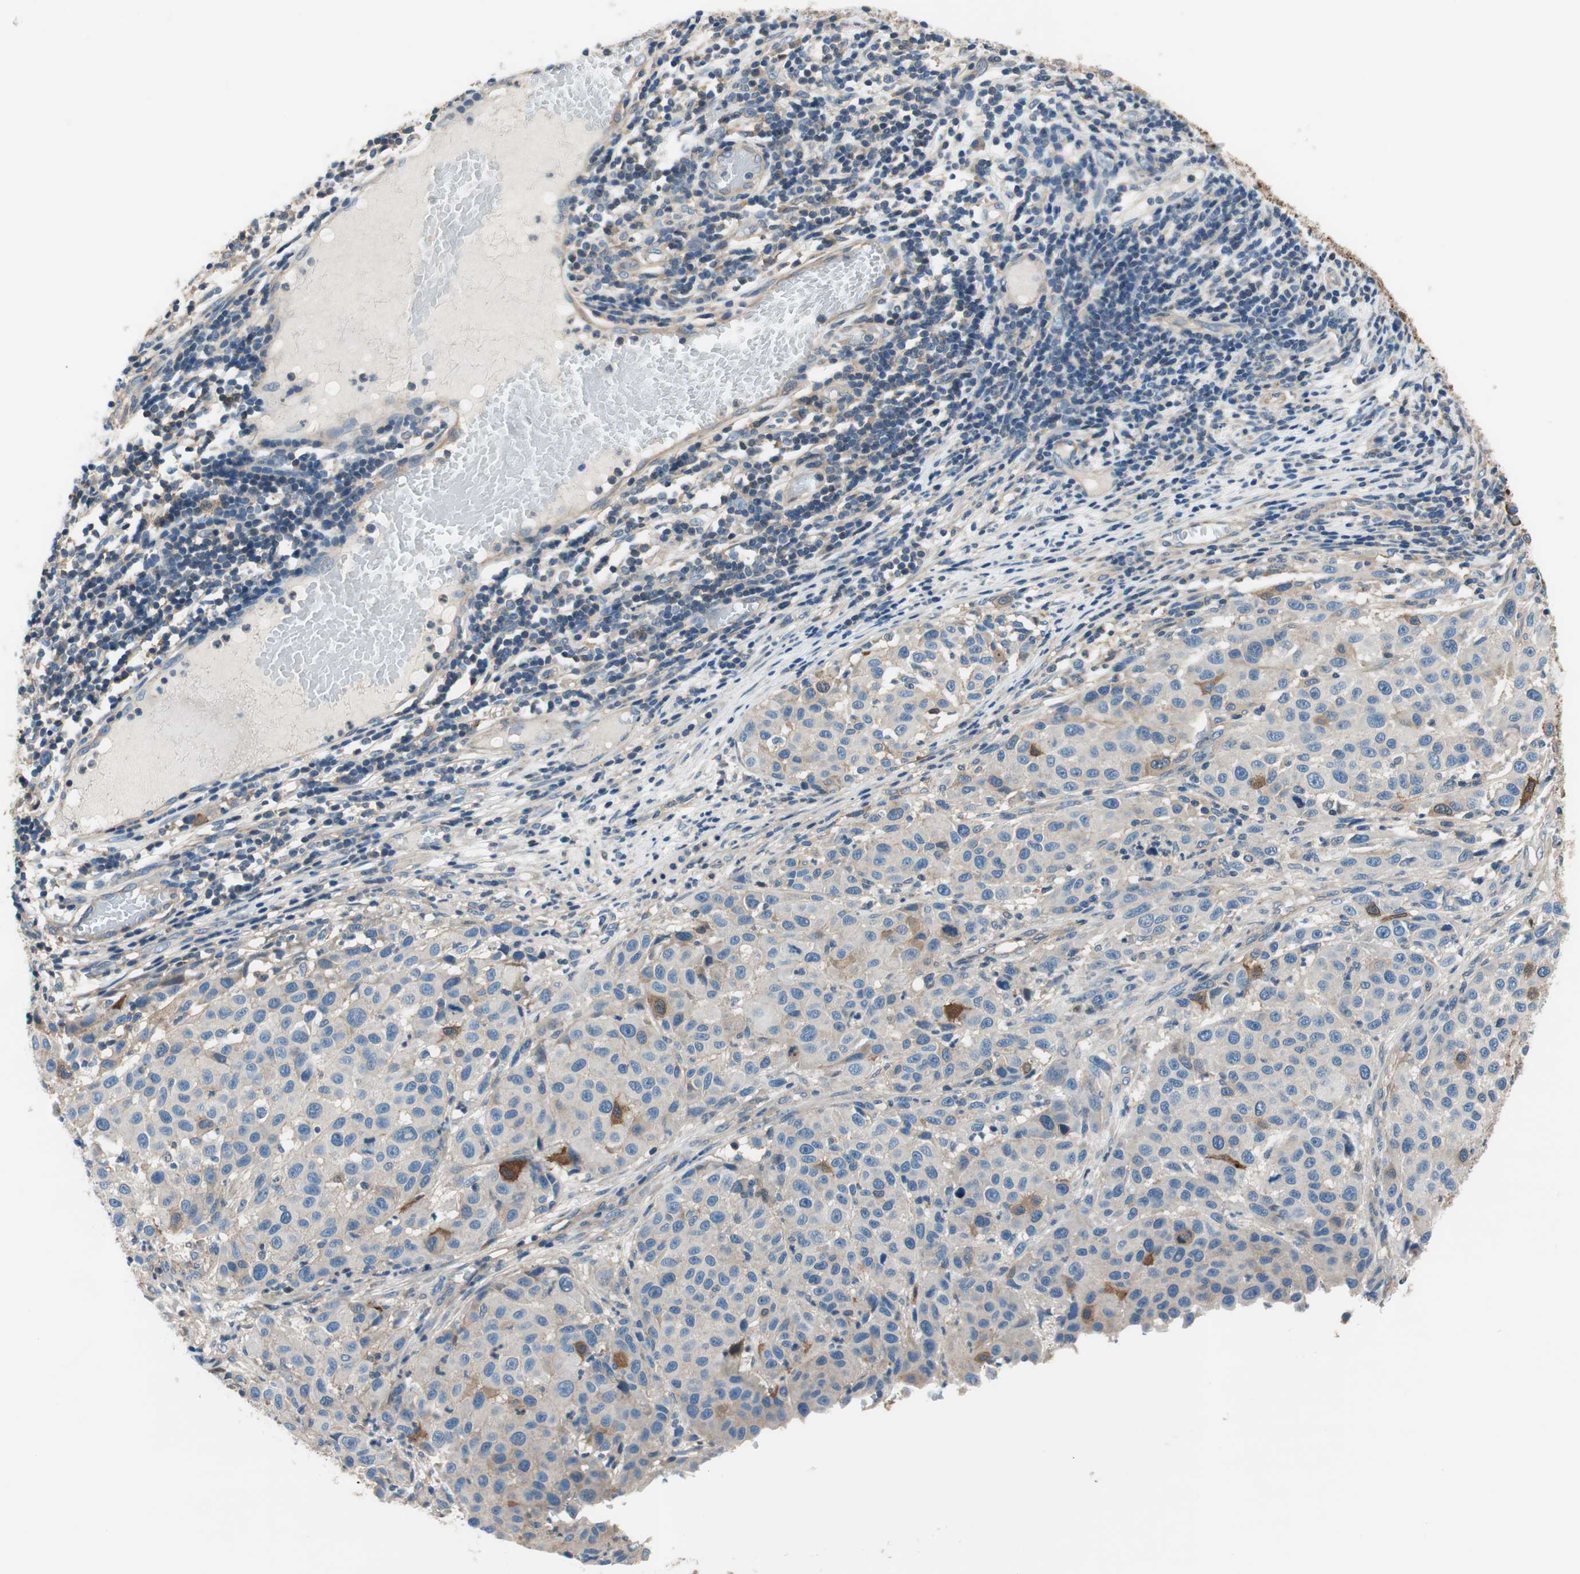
{"staining": {"intensity": "moderate", "quantity": "<25%", "location": "cytoplasmic/membranous"}, "tissue": "melanoma", "cell_type": "Tumor cells", "image_type": "cancer", "snomed": [{"axis": "morphology", "description": "Malignant melanoma, Metastatic site"}, {"axis": "topography", "description": "Lymph node"}], "caption": "Melanoma stained with IHC displays moderate cytoplasmic/membranous positivity in approximately <25% of tumor cells.", "gene": "CALML3", "patient": {"sex": "male", "age": 61}}